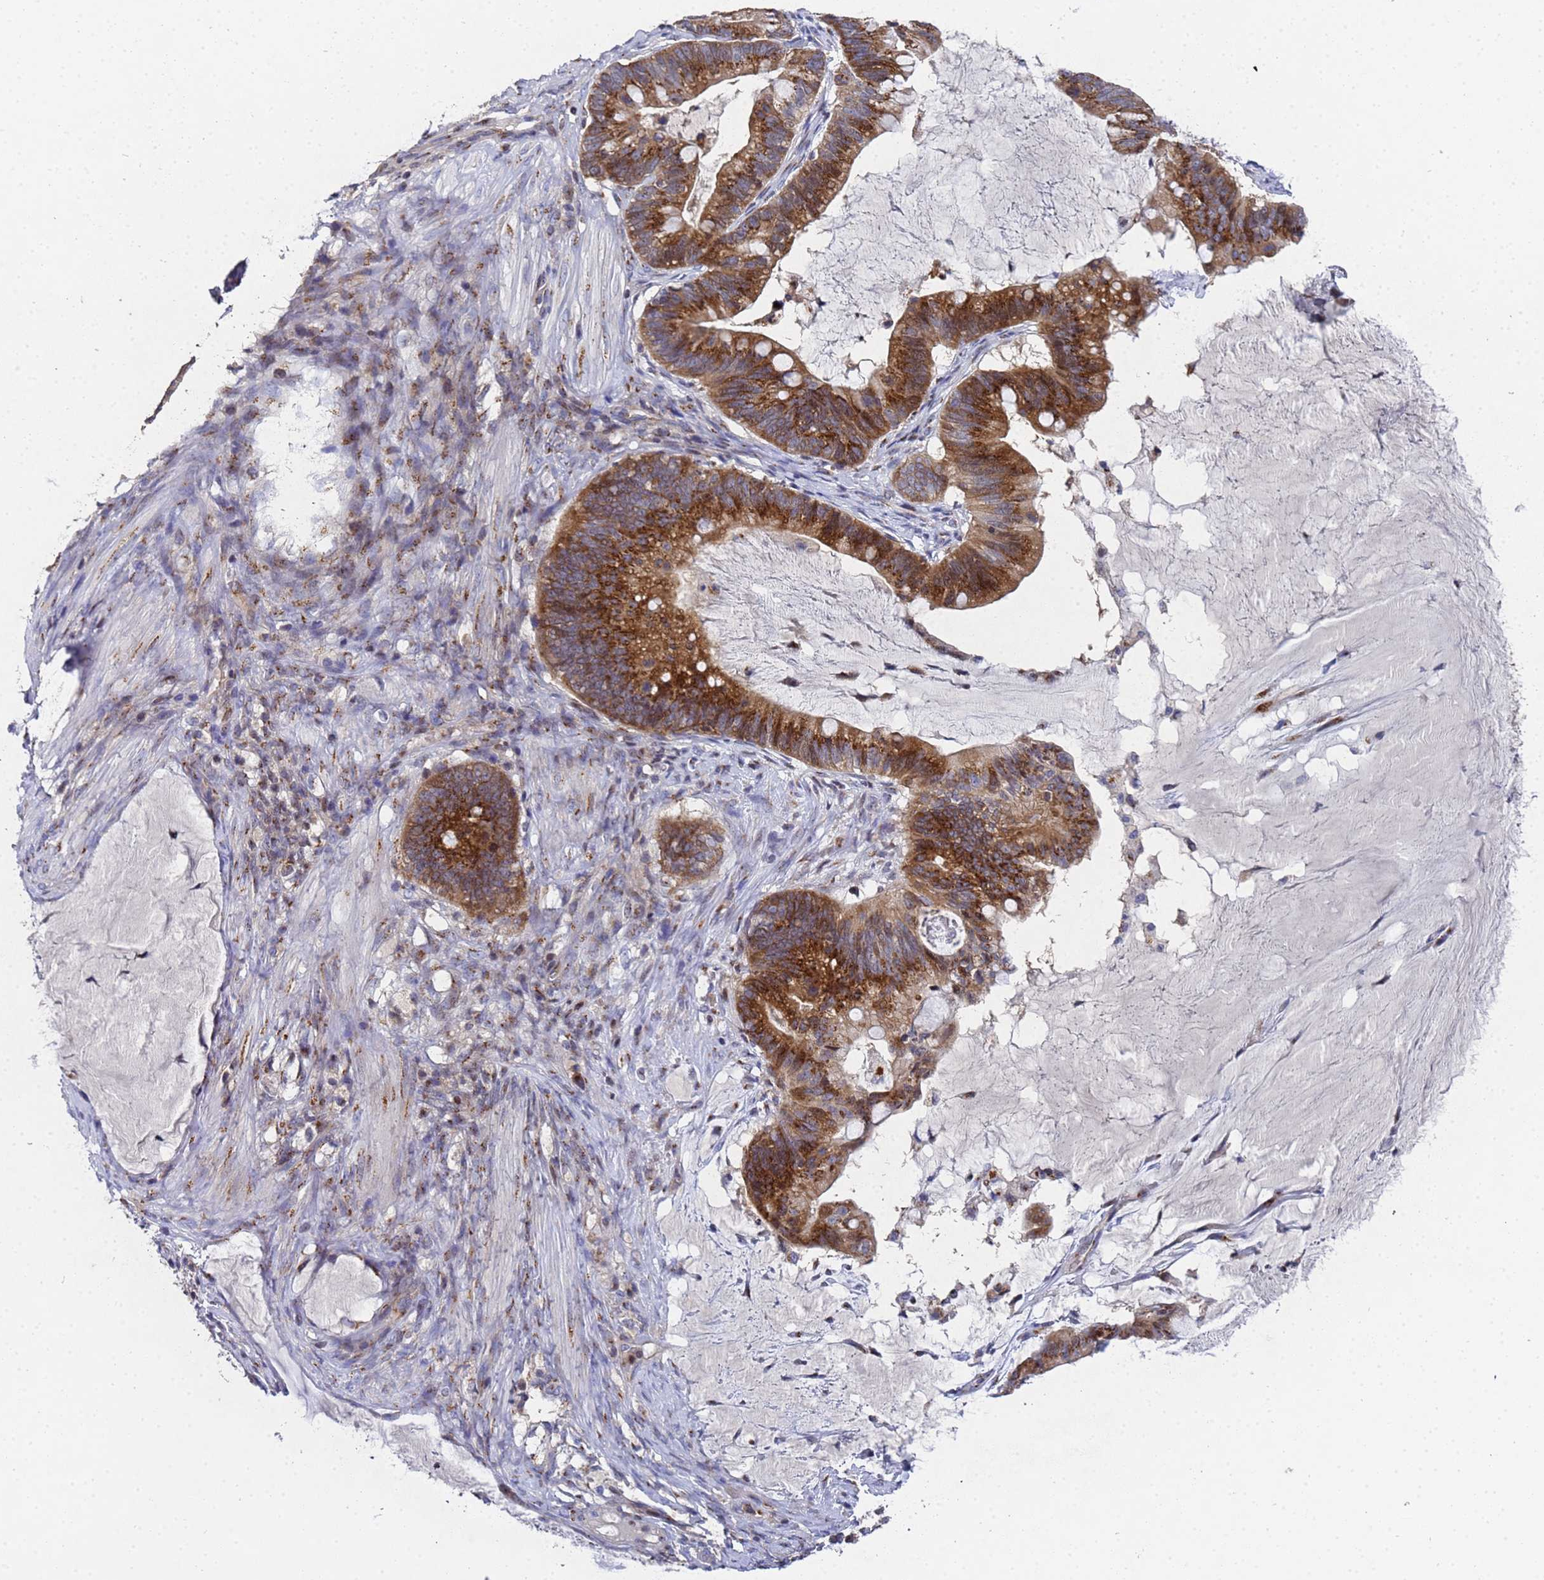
{"staining": {"intensity": "strong", "quantity": ">75%", "location": "cytoplasmic/membranous"}, "tissue": "ovarian cancer", "cell_type": "Tumor cells", "image_type": "cancer", "snomed": [{"axis": "morphology", "description": "Cystadenocarcinoma, mucinous, NOS"}, {"axis": "topography", "description": "Ovary"}], "caption": "This photomicrograph reveals IHC staining of human mucinous cystadenocarcinoma (ovarian), with high strong cytoplasmic/membranous staining in approximately >75% of tumor cells.", "gene": "NSUN6", "patient": {"sex": "female", "age": 61}}